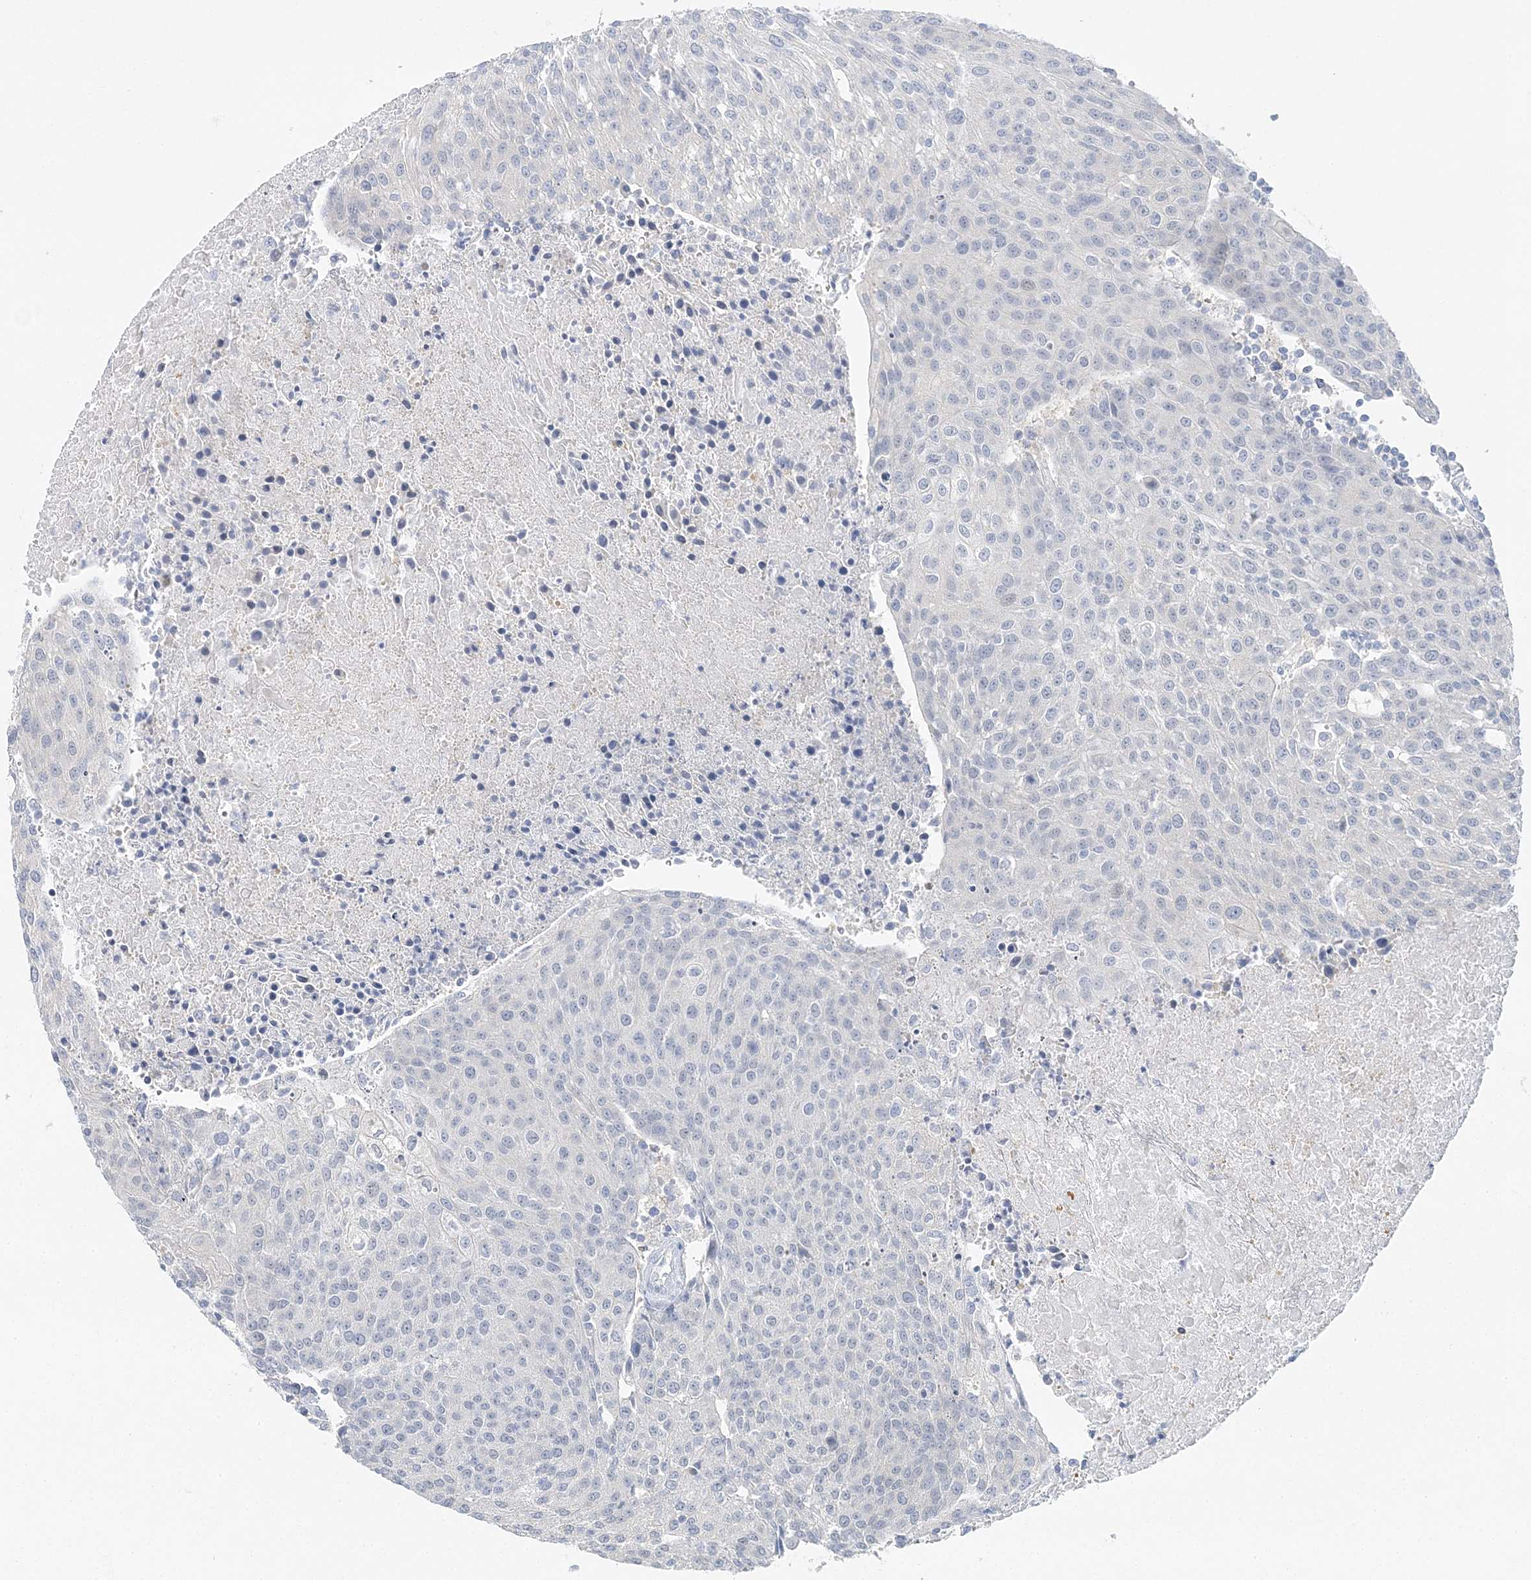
{"staining": {"intensity": "negative", "quantity": "none", "location": "none"}, "tissue": "urothelial cancer", "cell_type": "Tumor cells", "image_type": "cancer", "snomed": [{"axis": "morphology", "description": "Urothelial carcinoma, High grade"}, {"axis": "topography", "description": "Urinary bladder"}], "caption": "Tumor cells show no significant expression in urothelial cancer. (DAB (3,3'-diaminobenzidine) immunohistochemistry (IHC) visualized using brightfield microscopy, high magnification).", "gene": "VILL", "patient": {"sex": "female", "age": 85}}